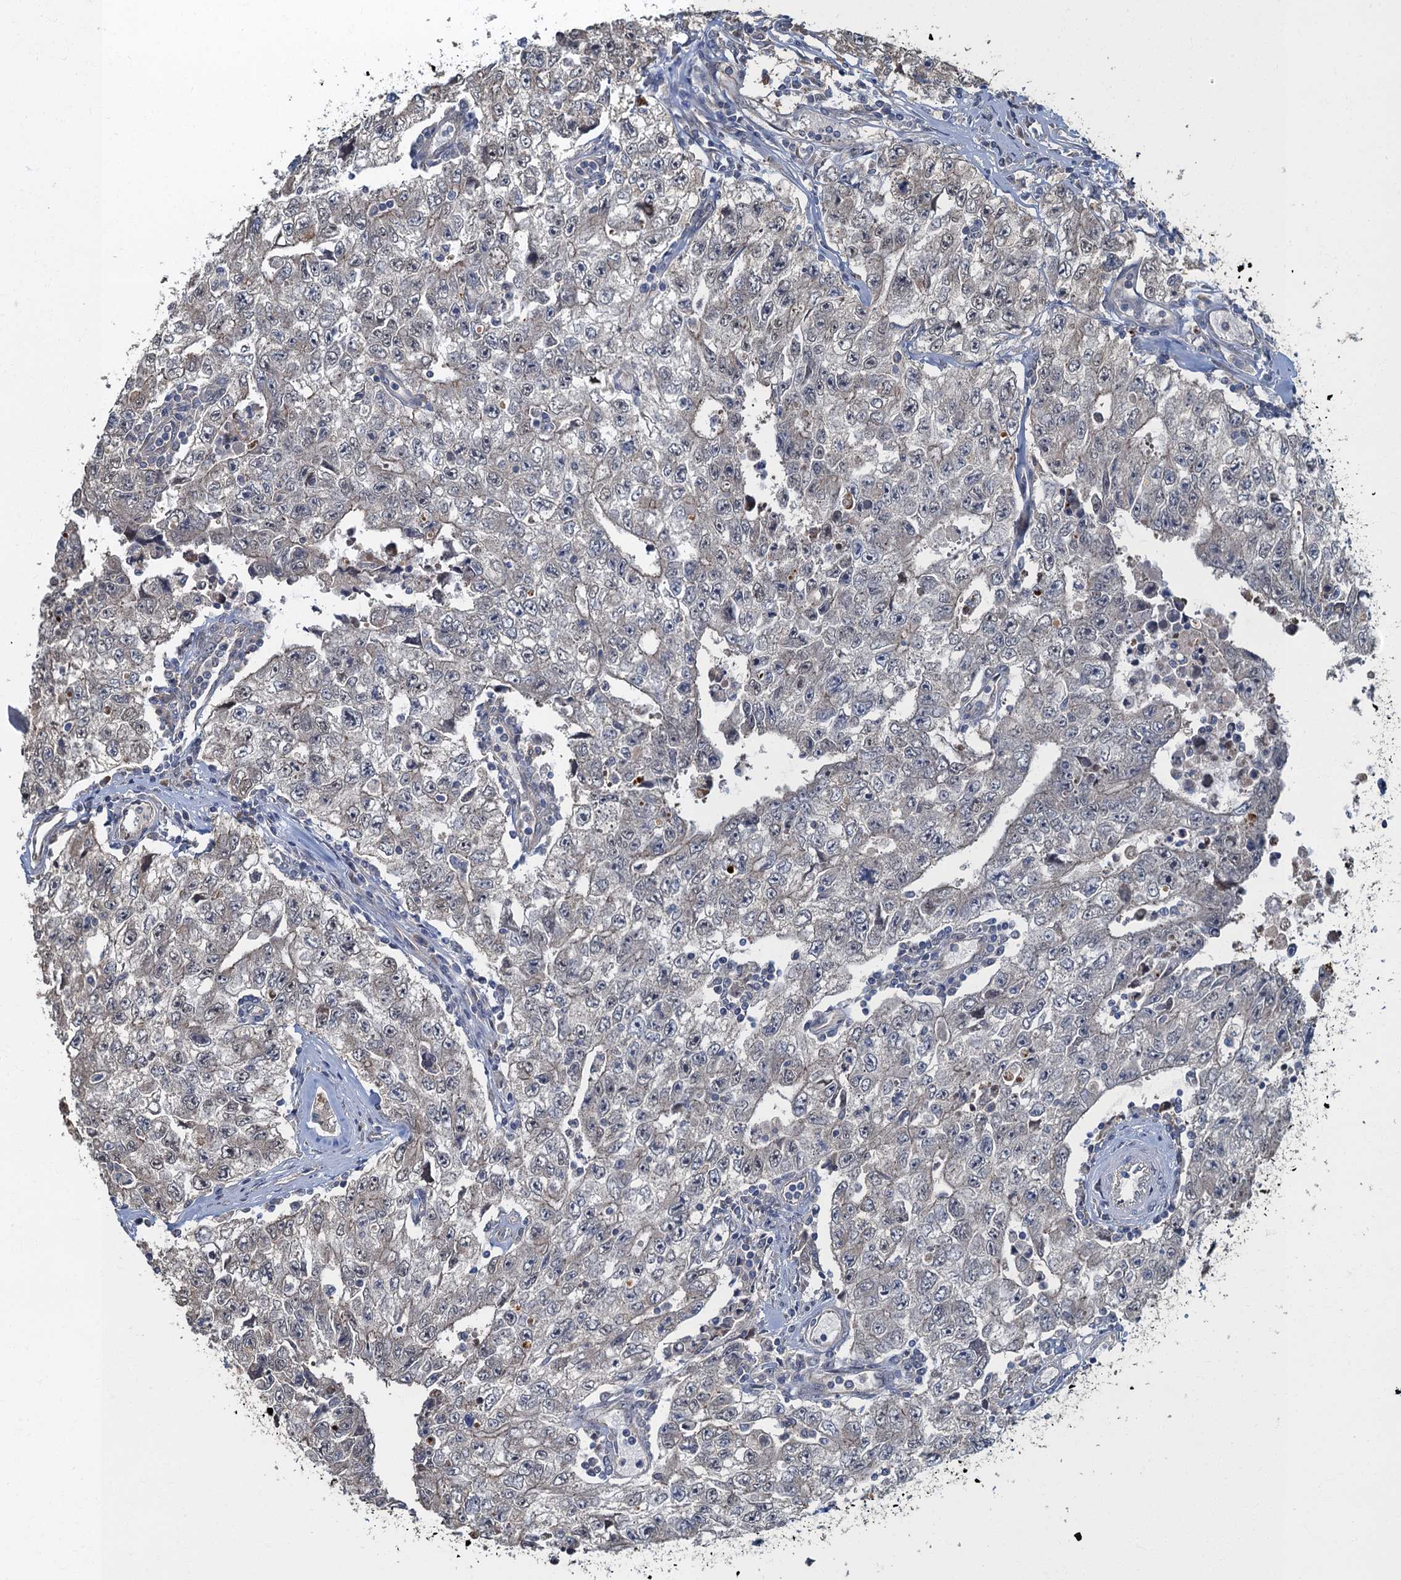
{"staining": {"intensity": "weak", "quantity": "<25%", "location": "cytoplasmic/membranous"}, "tissue": "testis cancer", "cell_type": "Tumor cells", "image_type": "cancer", "snomed": [{"axis": "morphology", "description": "Carcinoma, Embryonal, NOS"}, {"axis": "topography", "description": "Testis"}], "caption": "High magnification brightfield microscopy of testis cancer stained with DAB (3,3'-diaminobenzidine) (brown) and counterstained with hematoxylin (blue): tumor cells show no significant staining. (DAB immunohistochemistry with hematoxylin counter stain).", "gene": "TBCK", "patient": {"sex": "male", "age": 17}}